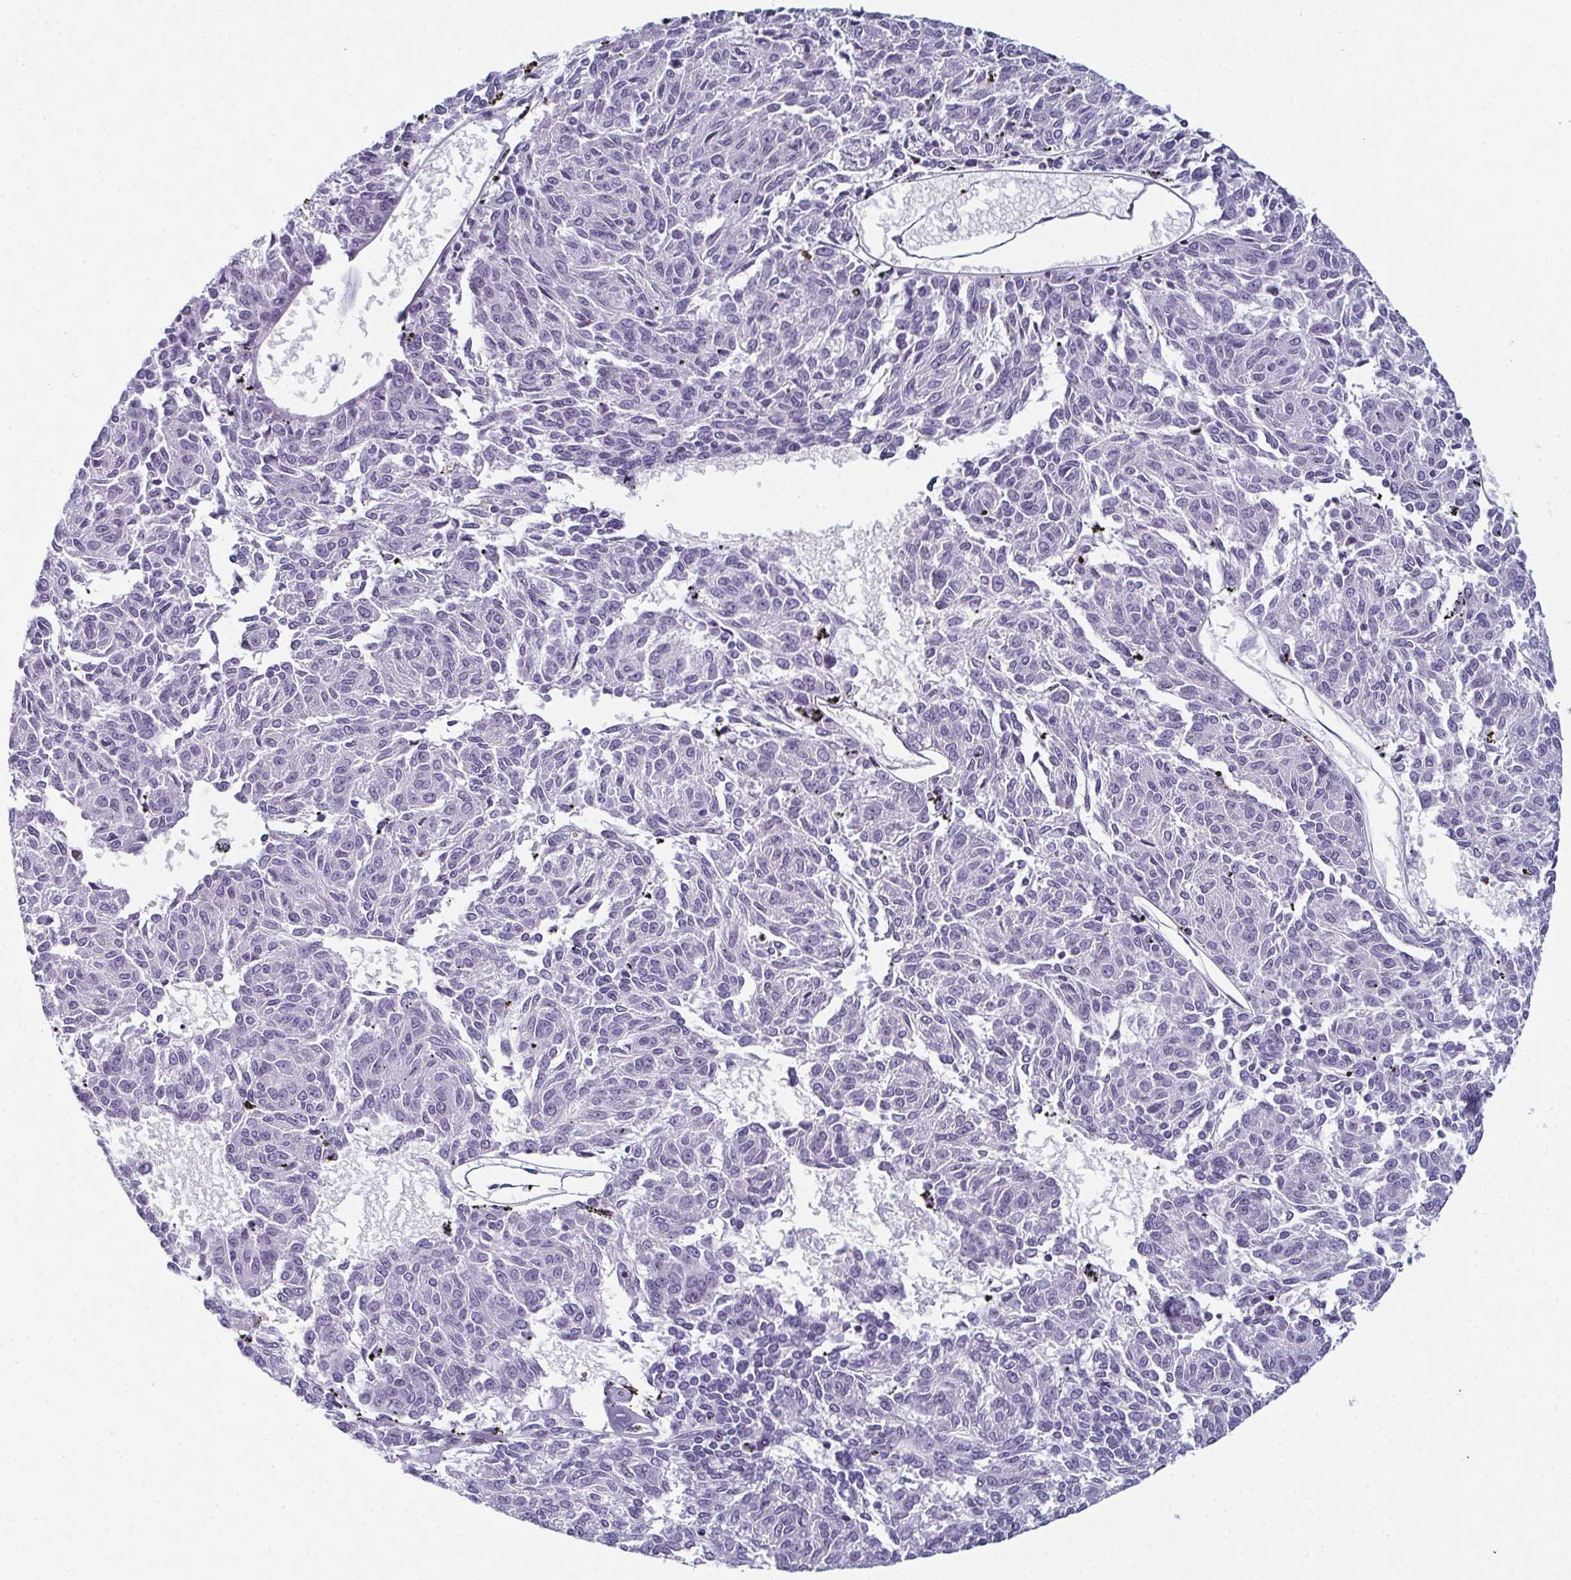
{"staining": {"intensity": "negative", "quantity": "none", "location": "none"}, "tissue": "melanoma", "cell_type": "Tumor cells", "image_type": "cancer", "snomed": [{"axis": "morphology", "description": "Malignant melanoma, NOS"}, {"axis": "topography", "description": "Skin"}], "caption": "A histopathology image of melanoma stained for a protein reveals no brown staining in tumor cells.", "gene": "ENKUR", "patient": {"sex": "female", "age": 72}}